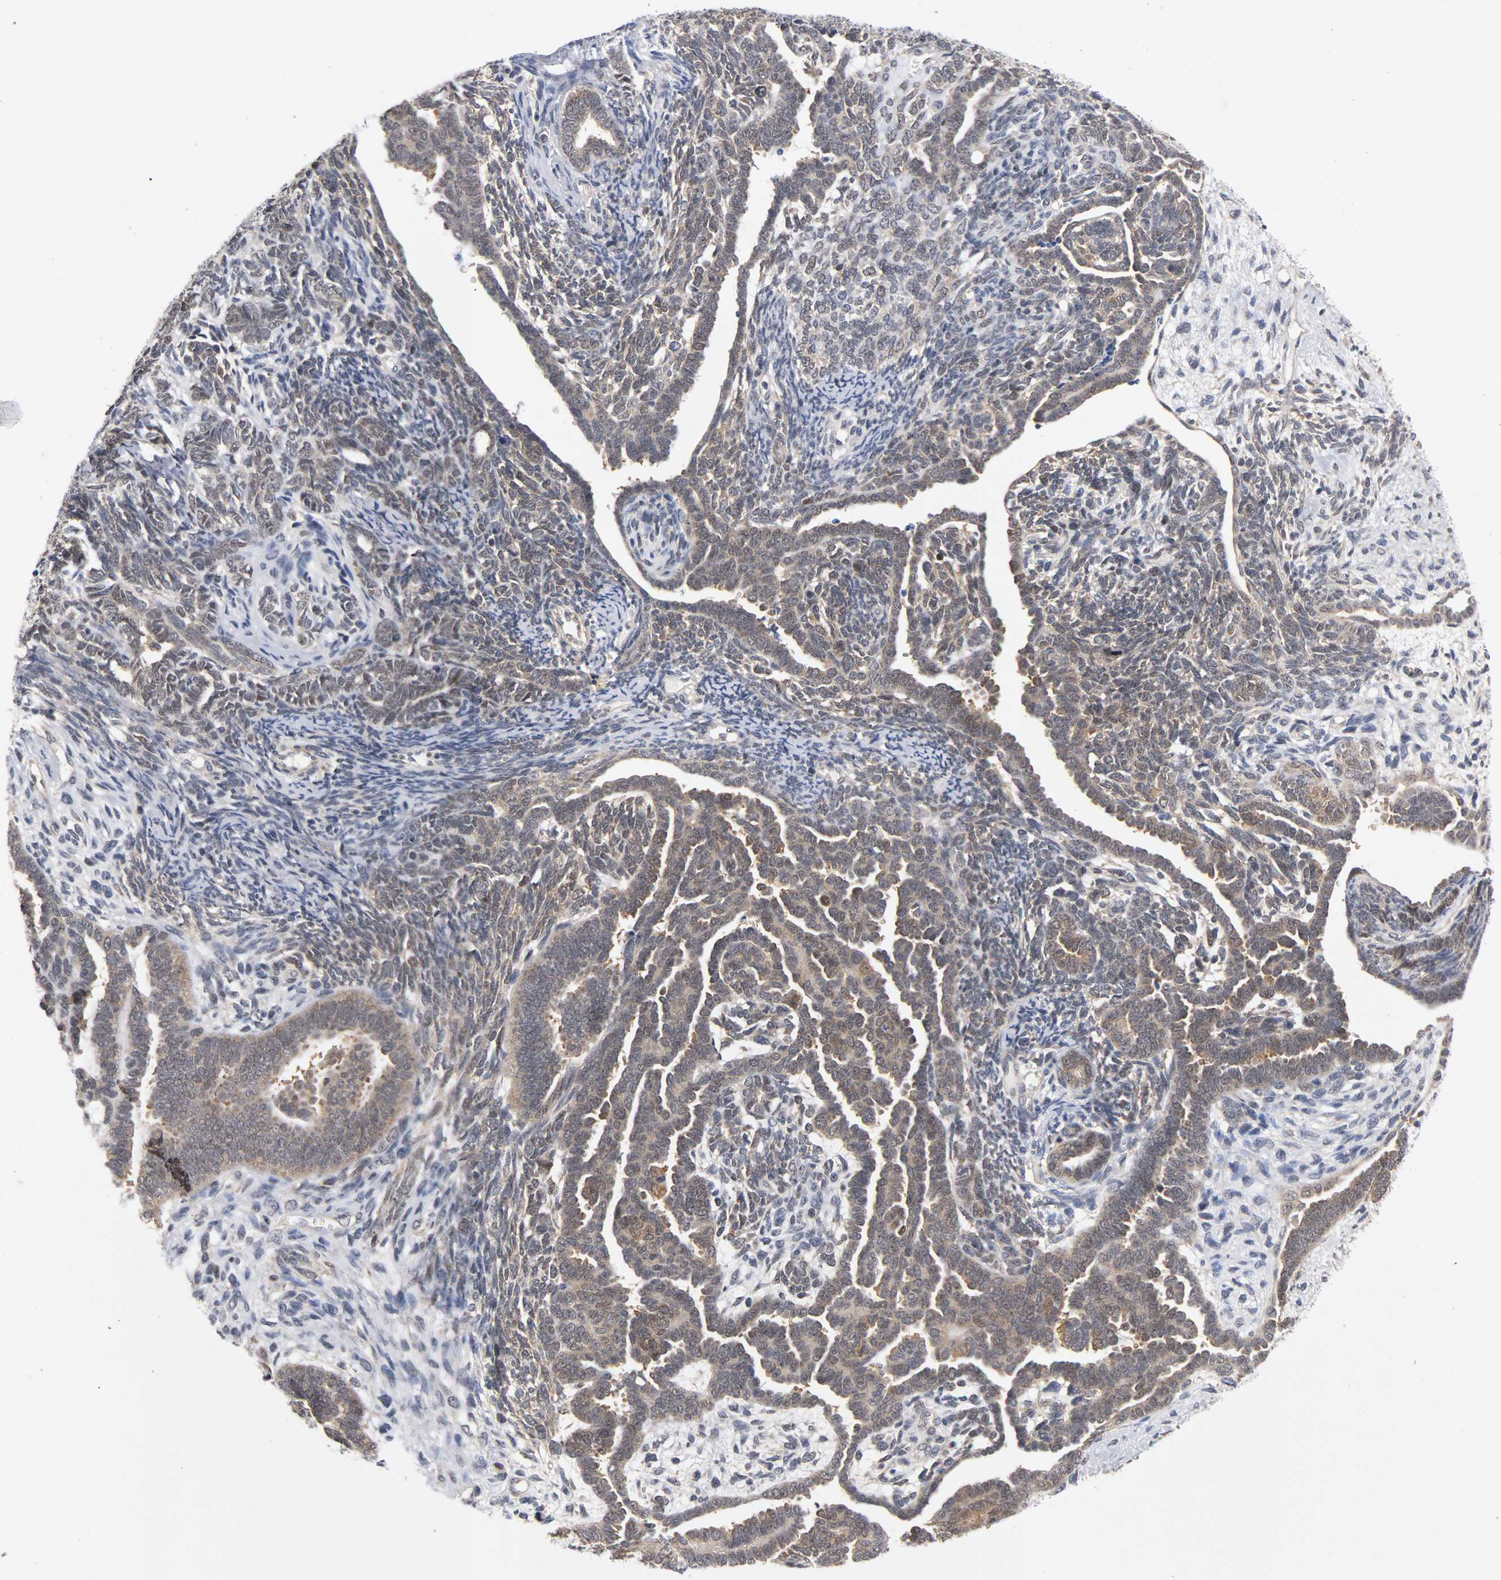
{"staining": {"intensity": "moderate", "quantity": "25%-75%", "location": "cytoplasmic/membranous,nuclear"}, "tissue": "endometrial cancer", "cell_type": "Tumor cells", "image_type": "cancer", "snomed": [{"axis": "morphology", "description": "Neoplasm, malignant, NOS"}, {"axis": "topography", "description": "Endometrium"}], "caption": "Moderate cytoplasmic/membranous and nuclear staining for a protein is present in about 25%-75% of tumor cells of neoplasm (malignant) (endometrial) using immunohistochemistry.", "gene": "UBE2M", "patient": {"sex": "female", "age": 74}}